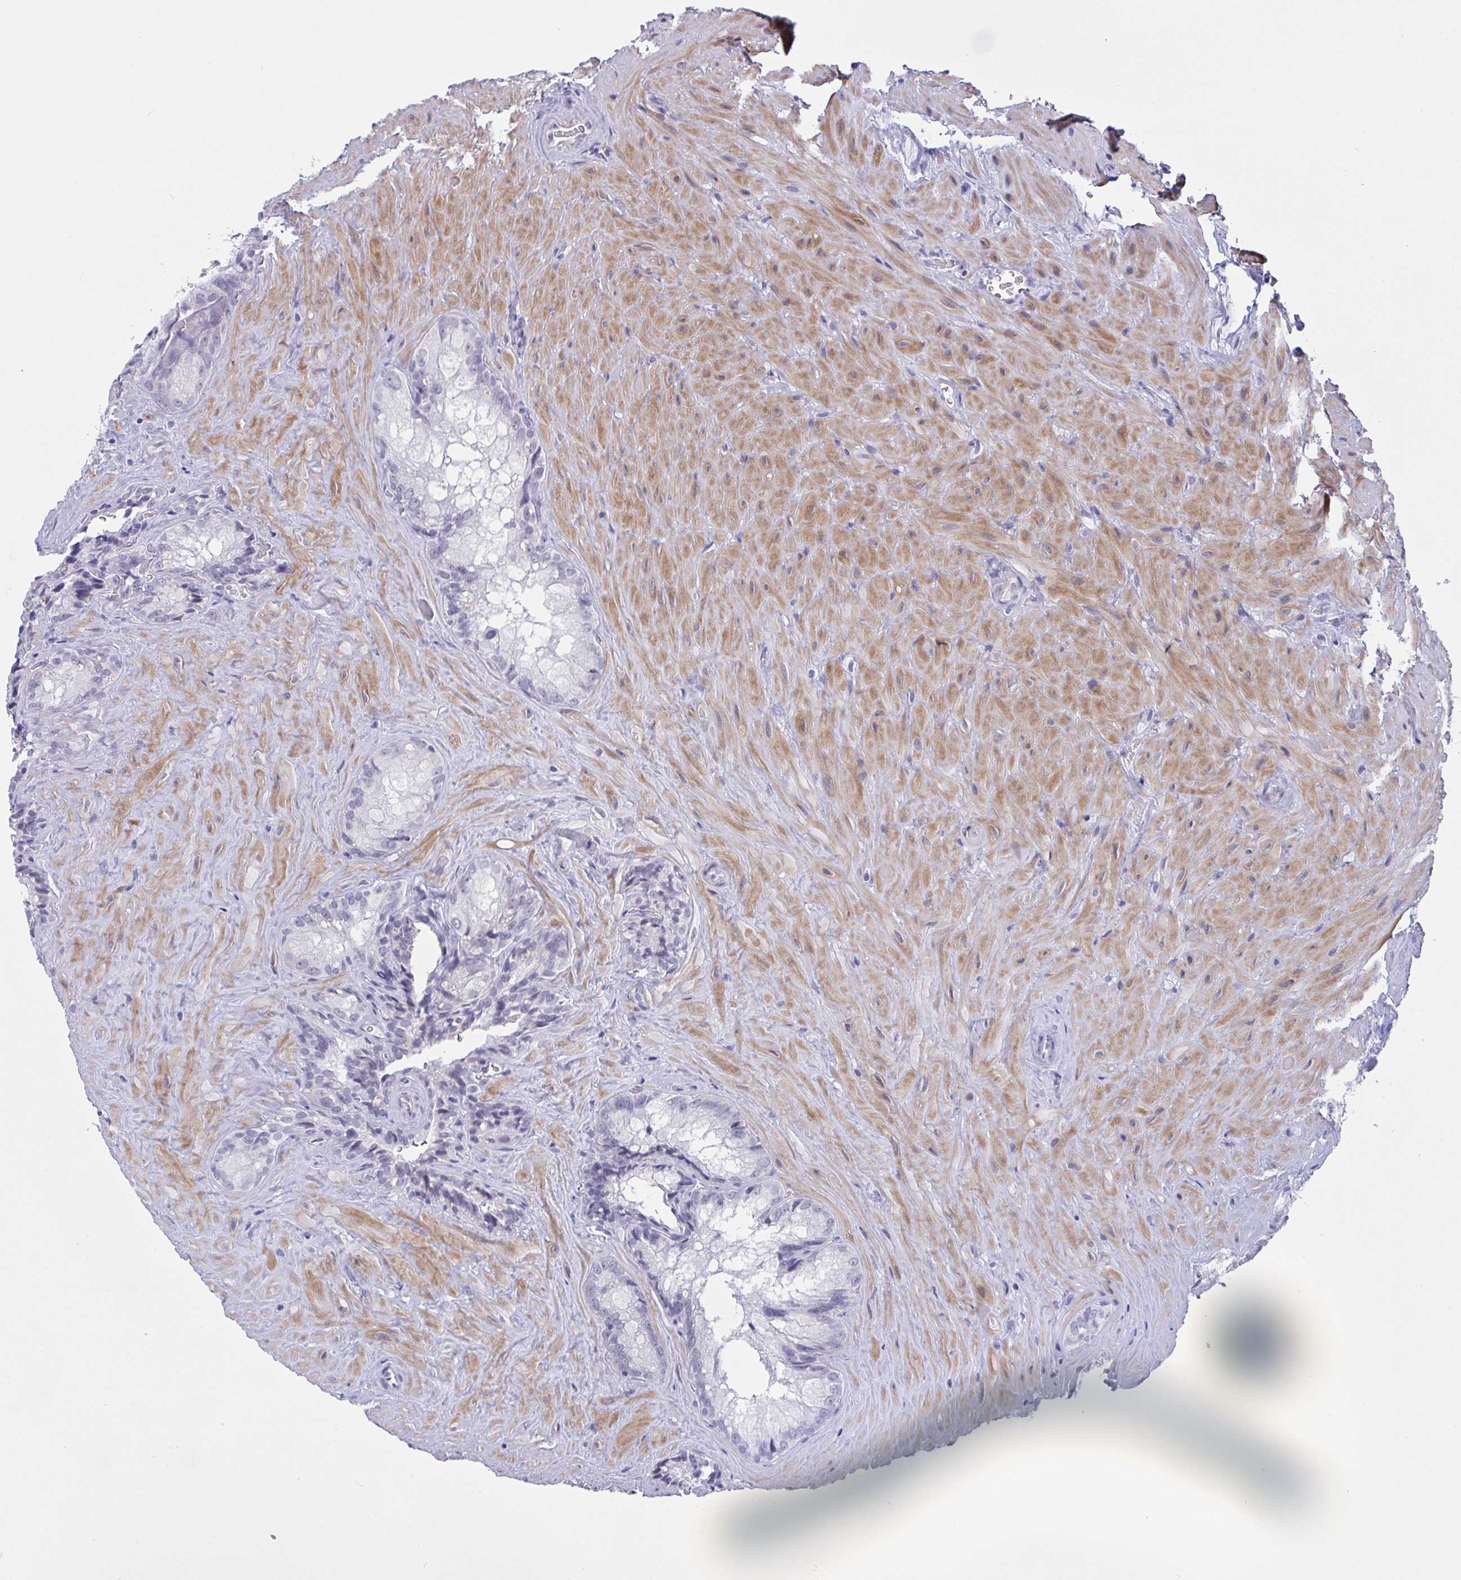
{"staining": {"intensity": "negative", "quantity": "none", "location": "none"}, "tissue": "seminal vesicle", "cell_type": "Glandular cells", "image_type": "normal", "snomed": [{"axis": "morphology", "description": "Normal tissue, NOS"}, {"axis": "topography", "description": "Seminal veicle"}], "caption": "Glandular cells show no significant staining in normal seminal vesicle. (DAB IHC with hematoxylin counter stain).", "gene": "FBXL22", "patient": {"sex": "male", "age": 47}}